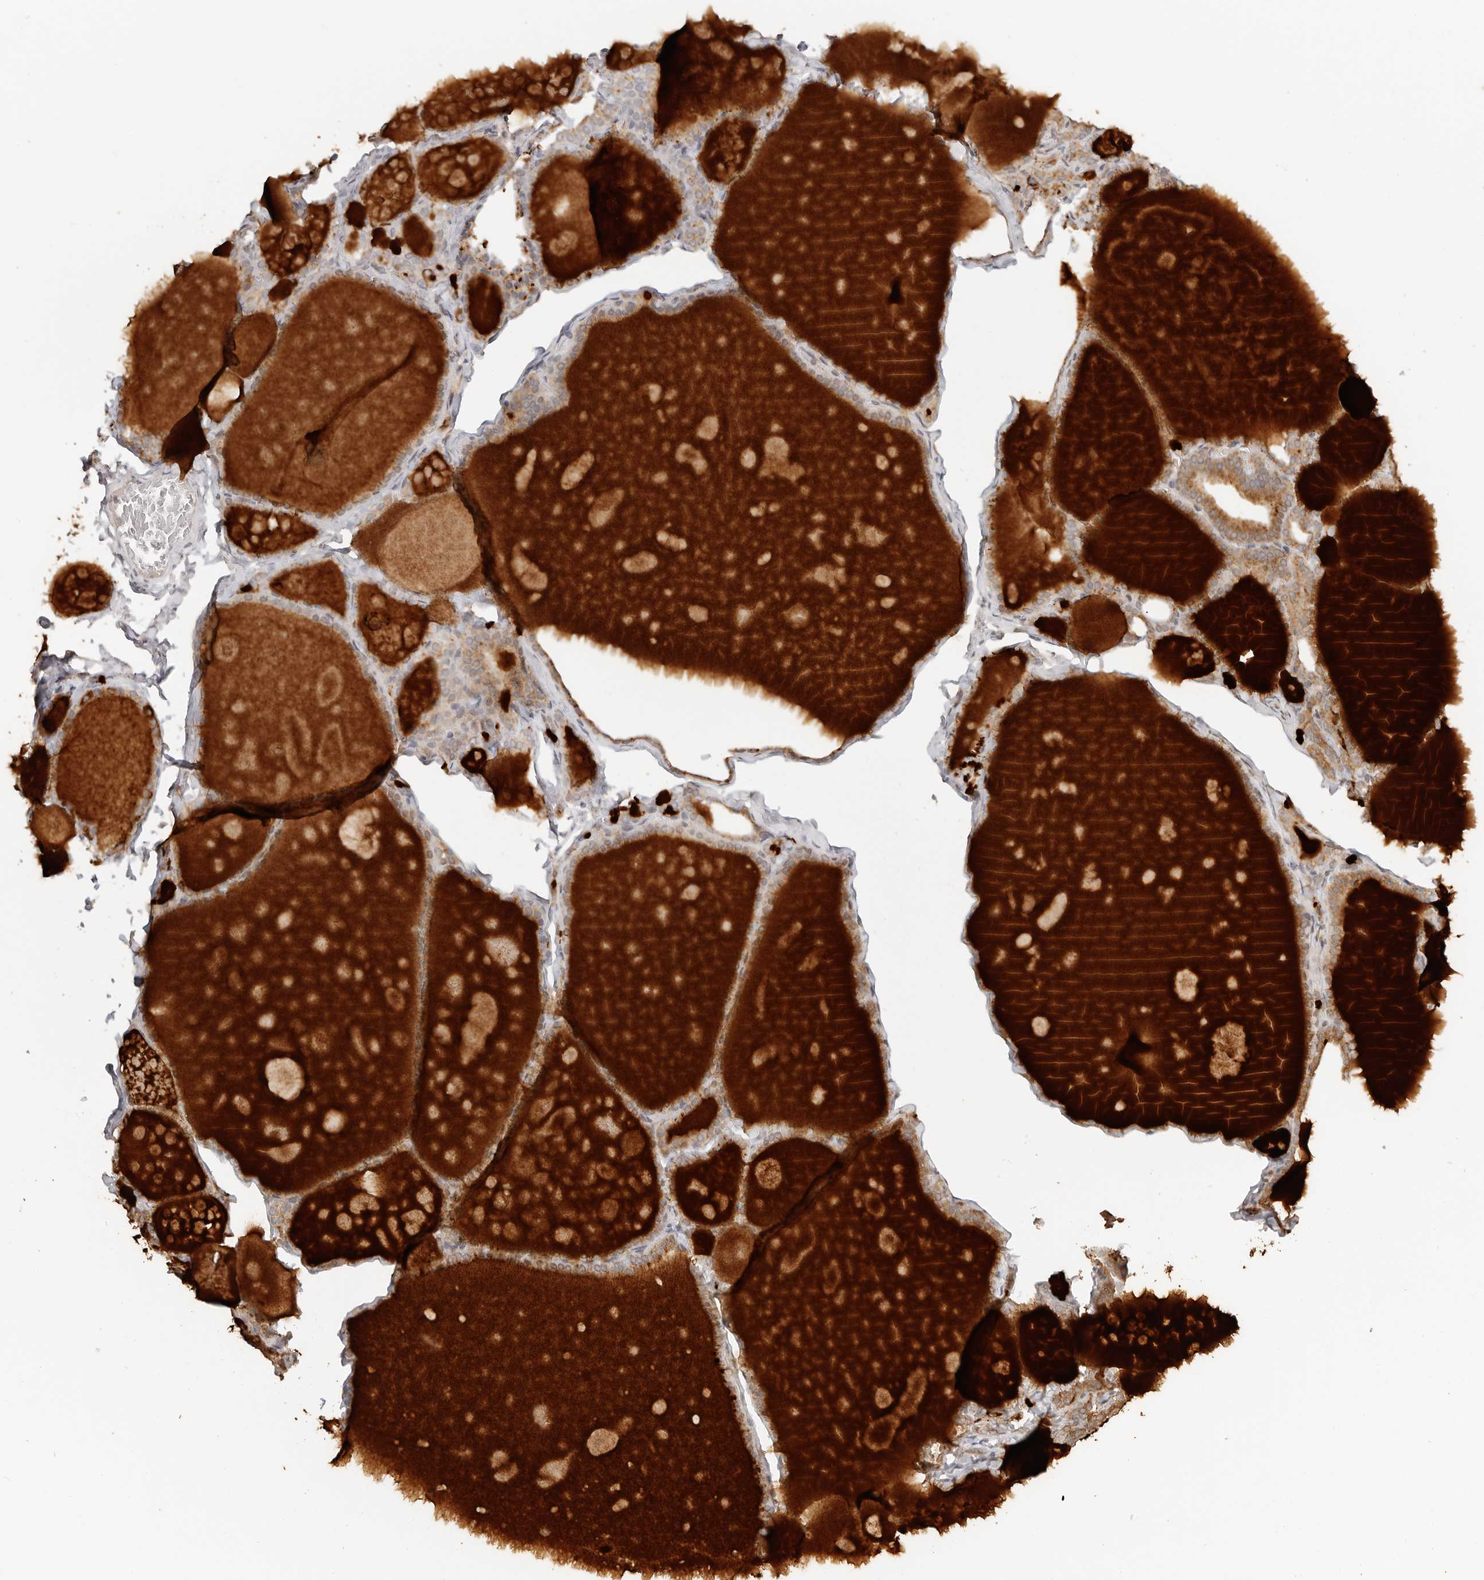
{"staining": {"intensity": "moderate", "quantity": "25%-75%", "location": "cytoplasmic/membranous"}, "tissue": "thyroid gland", "cell_type": "Glandular cells", "image_type": "normal", "snomed": [{"axis": "morphology", "description": "Normal tissue, NOS"}, {"axis": "topography", "description": "Thyroid gland"}], "caption": "A micrograph showing moderate cytoplasmic/membranous positivity in approximately 25%-75% of glandular cells in normal thyroid gland, as visualized by brown immunohistochemical staining.", "gene": "SEC14L1", "patient": {"sex": "male", "age": 56}}